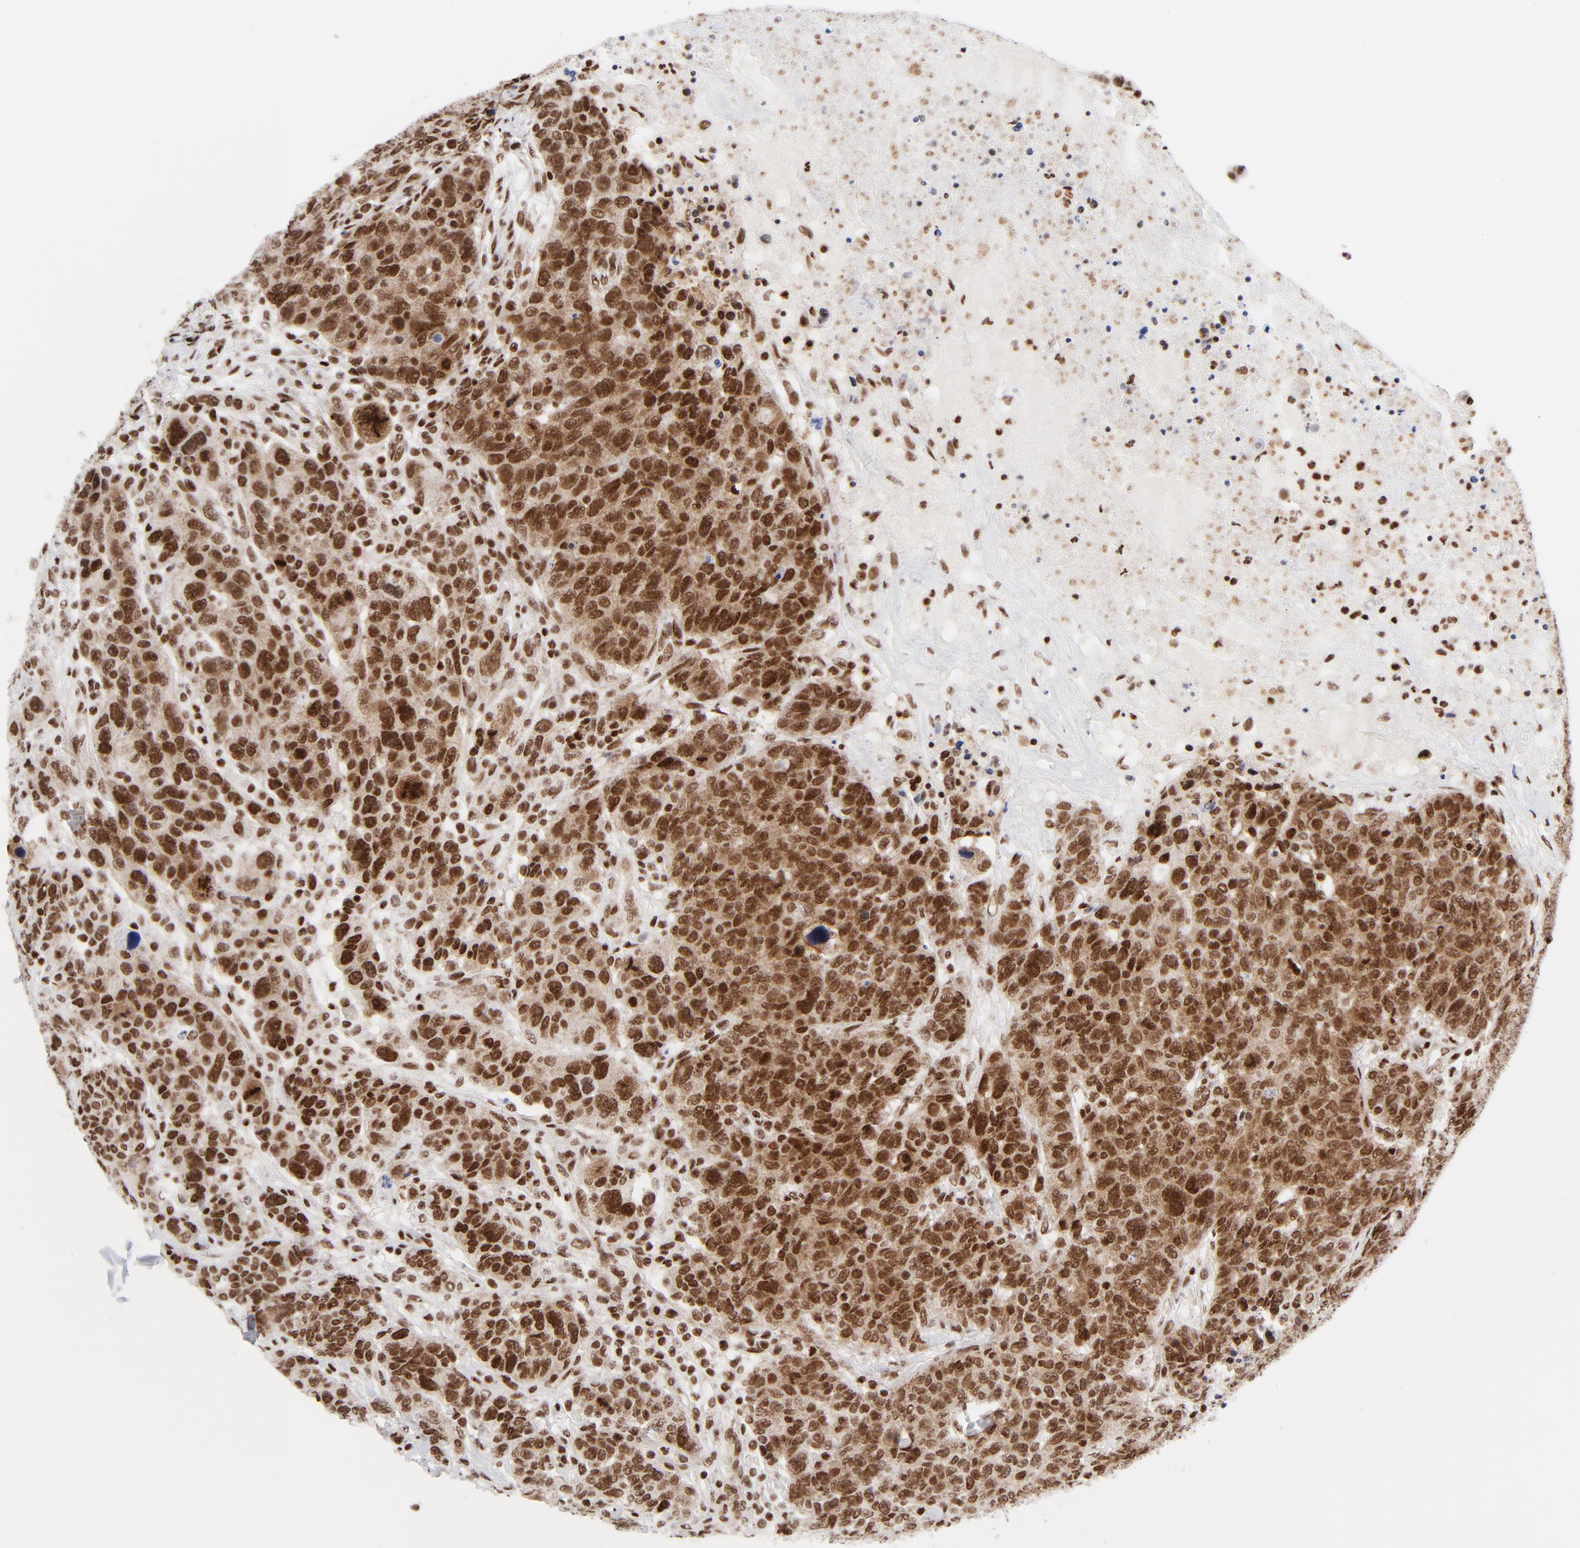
{"staining": {"intensity": "strong", "quantity": ">75%", "location": "nuclear"}, "tissue": "breast cancer", "cell_type": "Tumor cells", "image_type": "cancer", "snomed": [{"axis": "morphology", "description": "Duct carcinoma"}, {"axis": "topography", "description": "Breast"}], "caption": "There is high levels of strong nuclear positivity in tumor cells of breast cancer (infiltrating ductal carcinoma), as demonstrated by immunohistochemical staining (brown color).", "gene": "NFYB", "patient": {"sex": "female", "age": 37}}